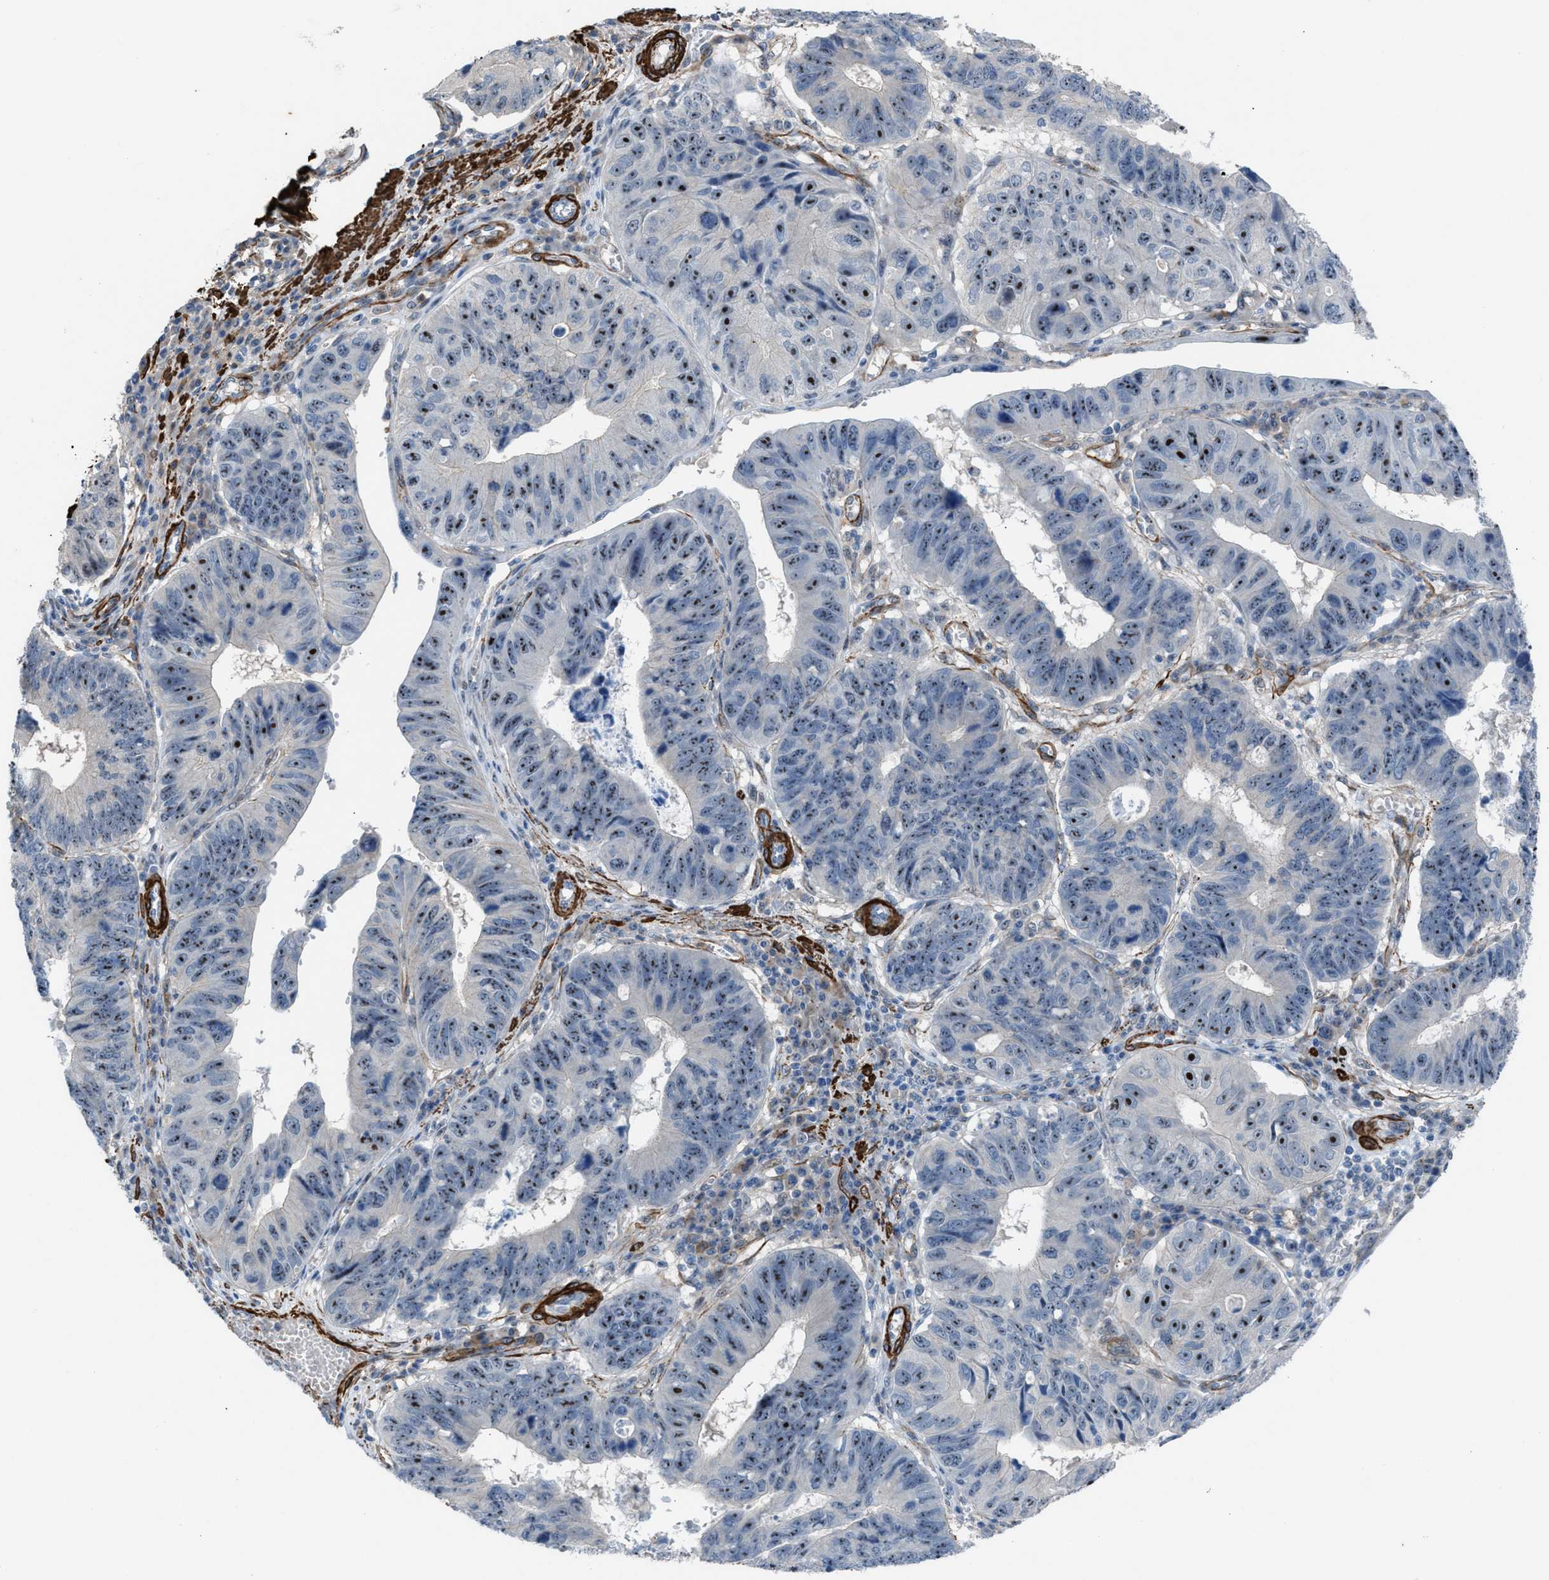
{"staining": {"intensity": "strong", "quantity": ">75%", "location": "nuclear"}, "tissue": "stomach cancer", "cell_type": "Tumor cells", "image_type": "cancer", "snomed": [{"axis": "morphology", "description": "Adenocarcinoma, NOS"}, {"axis": "topography", "description": "Stomach"}], "caption": "Approximately >75% of tumor cells in stomach adenocarcinoma show strong nuclear protein expression as visualized by brown immunohistochemical staining.", "gene": "NQO2", "patient": {"sex": "male", "age": 59}}